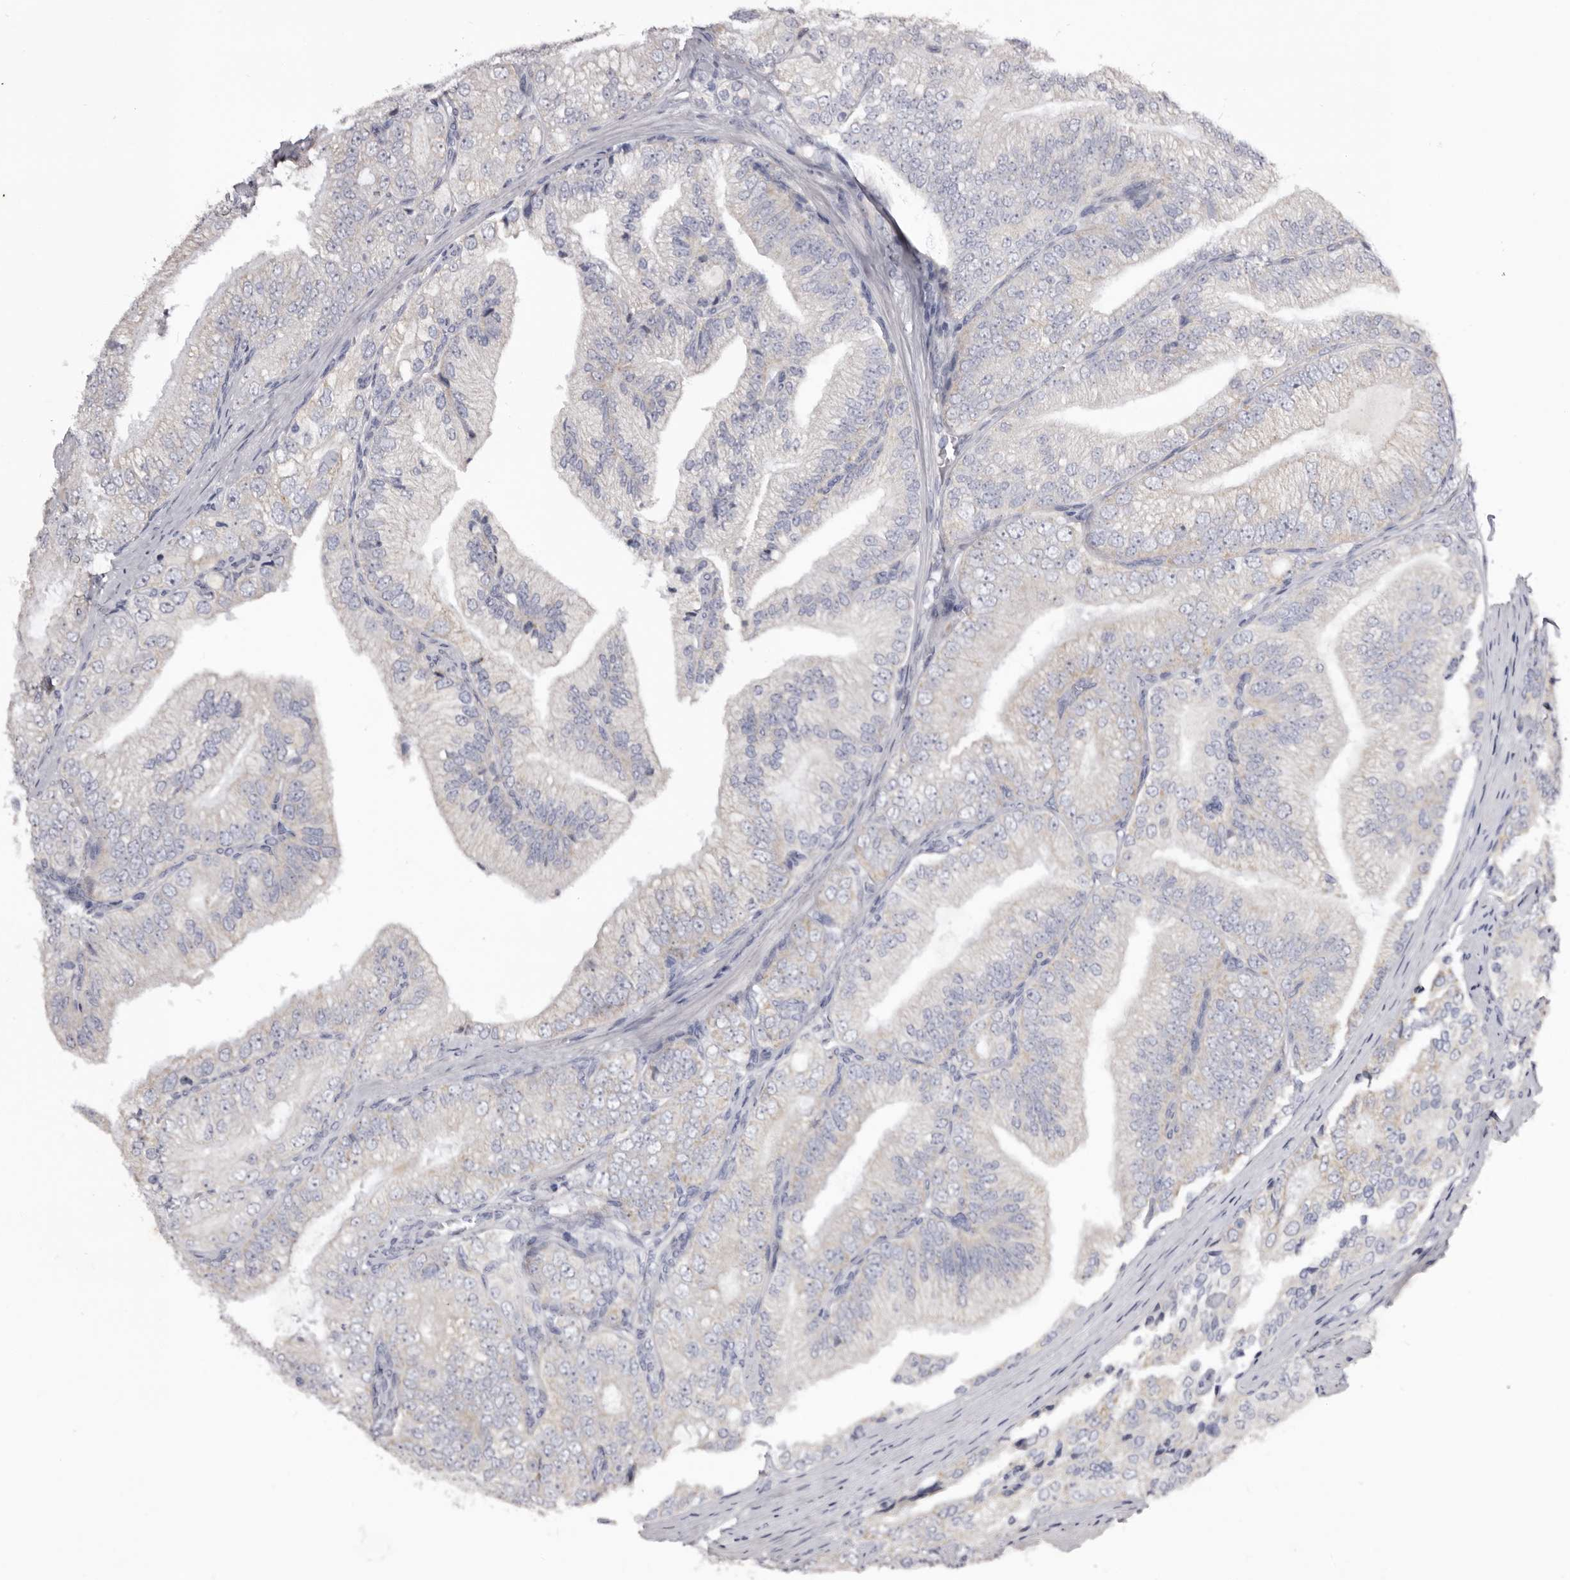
{"staining": {"intensity": "negative", "quantity": "none", "location": "none"}, "tissue": "prostate cancer", "cell_type": "Tumor cells", "image_type": "cancer", "snomed": [{"axis": "morphology", "description": "Adenocarcinoma, High grade"}, {"axis": "topography", "description": "Prostate"}], "caption": "Immunohistochemistry (IHC) image of neoplastic tissue: high-grade adenocarcinoma (prostate) stained with DAB (3,3'-diaminobenzidine) shows no significant protein staining in tumor cells.", "gene": "CASQ1", "patient": {"sex": "male", "age": 58}}